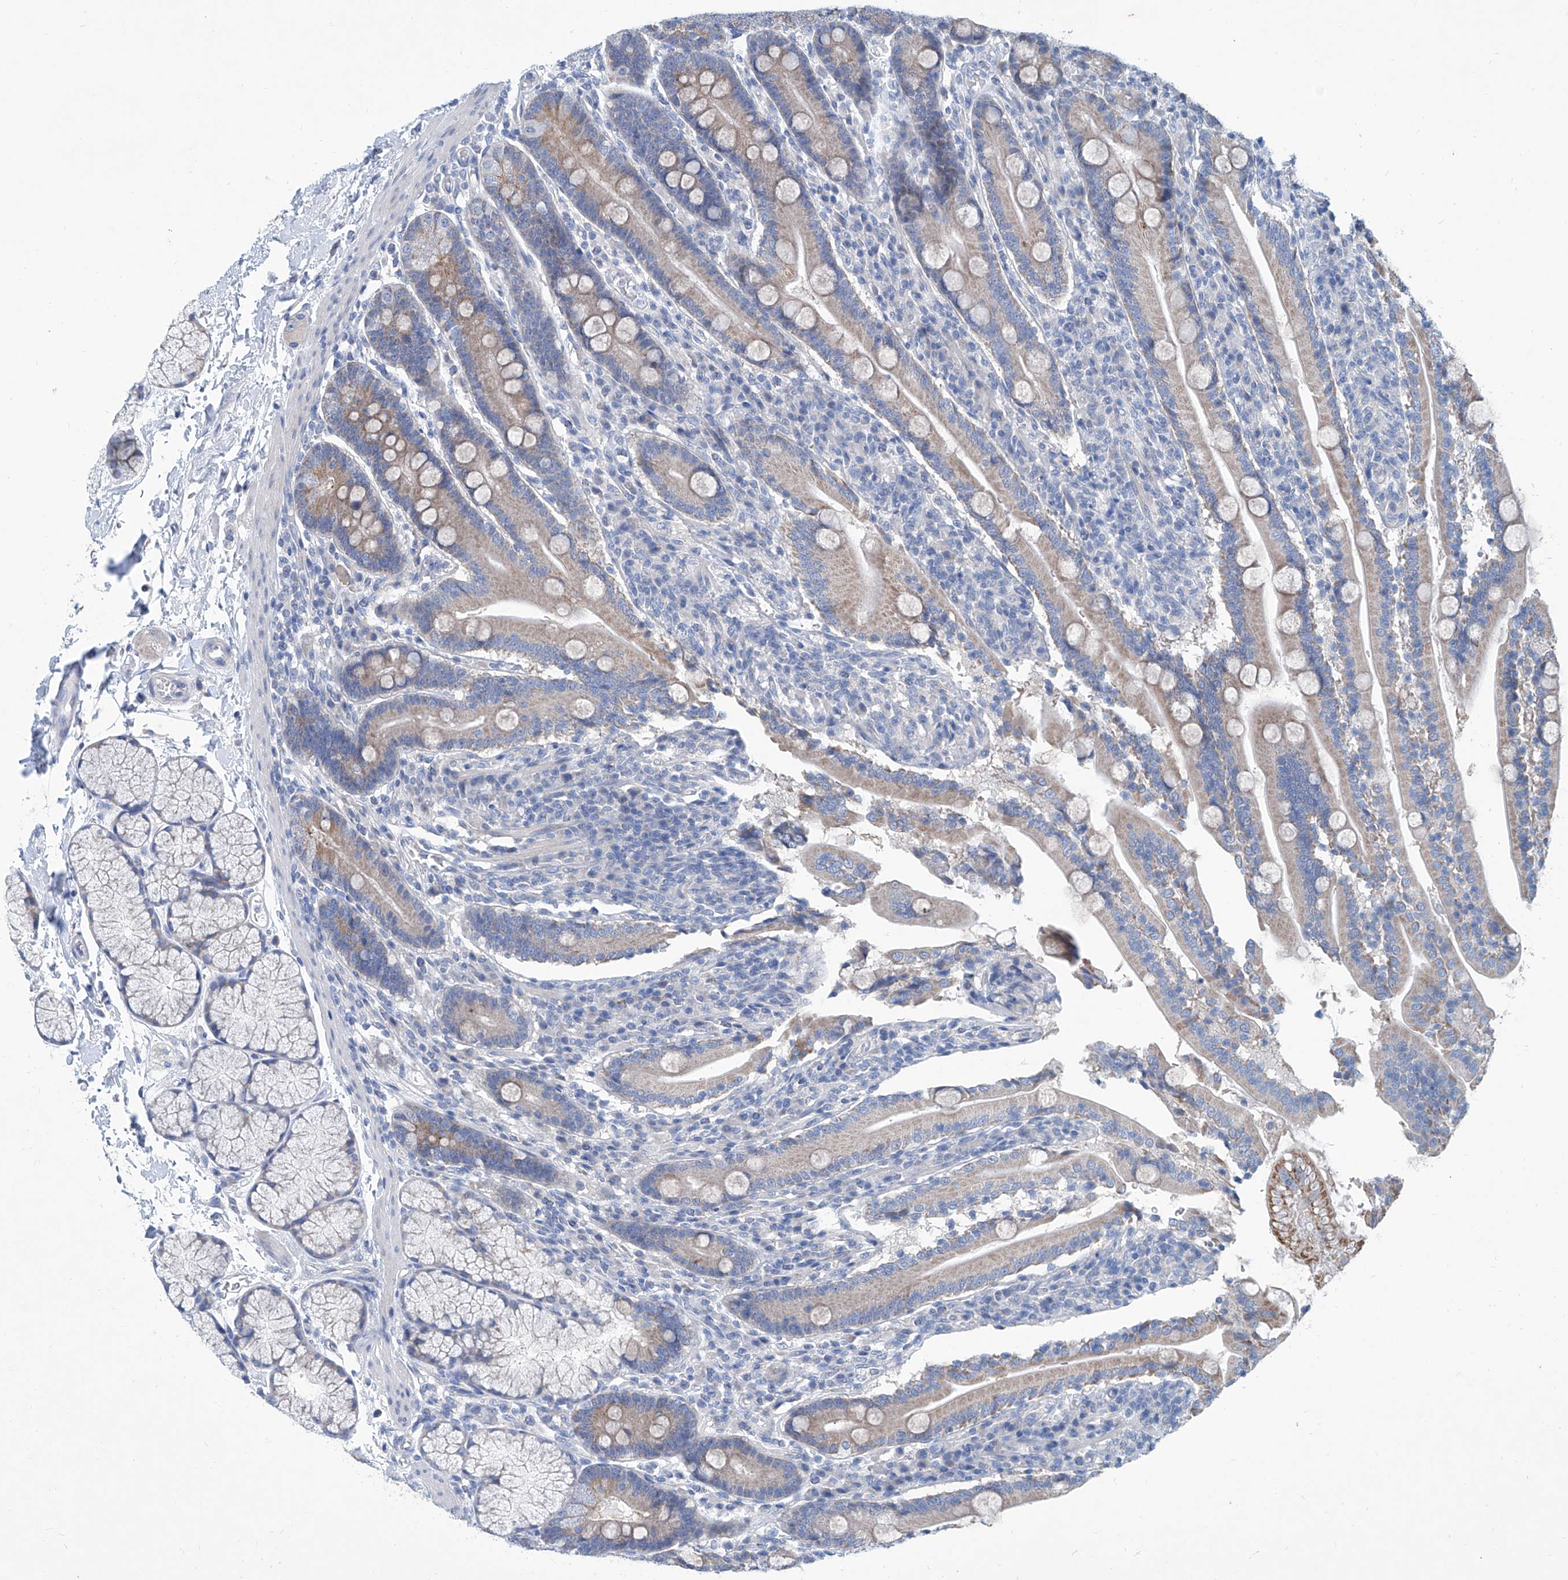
{"staining": {"intensity": "moderate", "quantity": "25%-75%", "location": "cytoplasmic/membranous"}, "tissue": "duodenum", "cell_type": "Glandular cells", "image_type": "normal", "snomed": [{"axis": "morphology", "description": "Normal tissue, NOS"}, {"axis": "topography", "description": "Duodenum"}], "caption": "Immunohistochemical staining of benign human duodenum exhibits 25%-75% levels of moderate cytoplasmic/membranous protein positivity in about 25%-75% of glandular cells.", "gene": "ZNF519", "patient": {"sex": "male", "age": 35}}